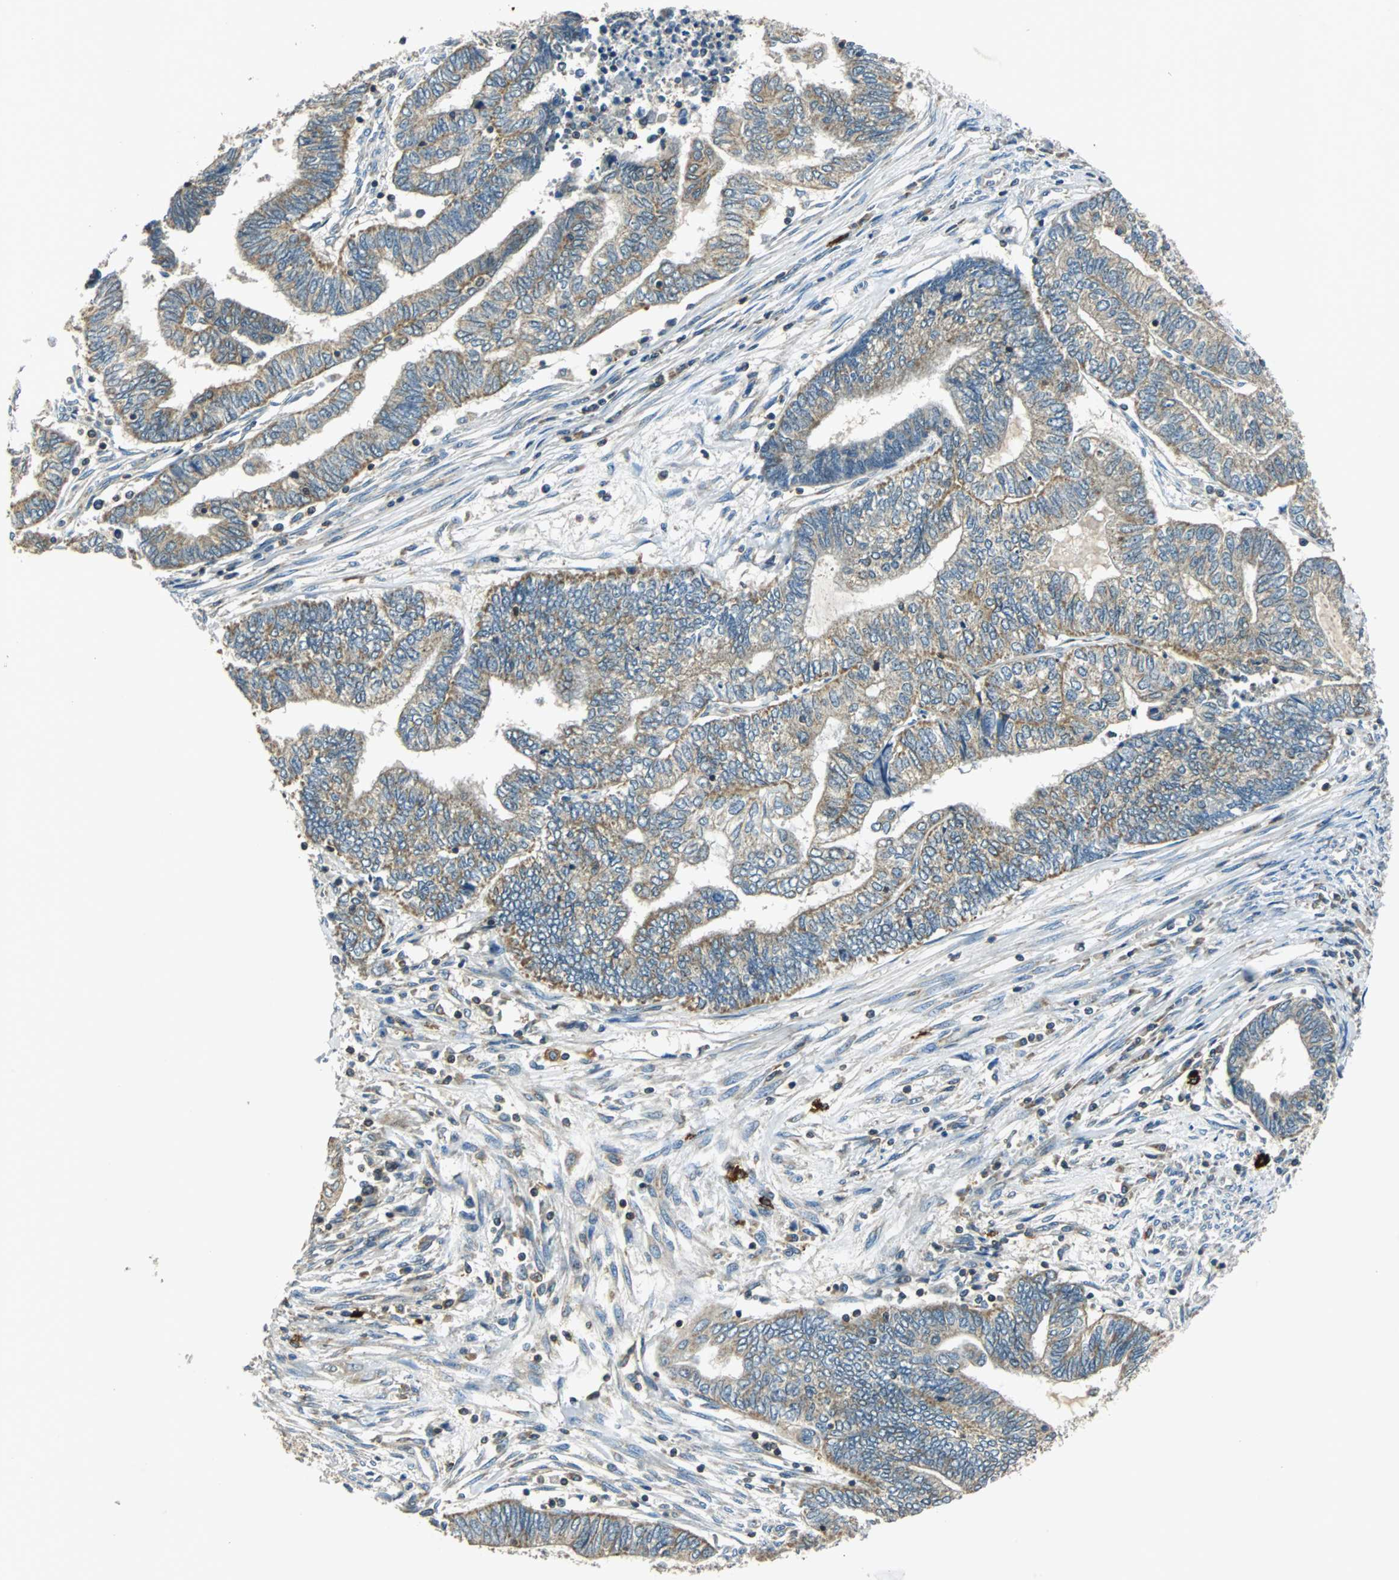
{"staining": {"intensity": "weak", "quantity": ">75%", "location": "cytoplasmic/membranous"}, "tissue": "endometrial cancer", "cell_type": "Tumor cells", "image_type": "cancer", "snomed": [{"axis": "morphology", "description": "Adenocarcinoma, NOS"}, {"axis": "topography", "description": "Uterus"}, {"axis": "topography", "description": "Endometrium"}], "caption": "Approximately >75% of tumor cells in human endometrial cancer show weak cytoplasmic/membranous protein staining as visualized by brown immunohistochemical staining.", "gene": "CPA3", "patient": {"sex": "female", "age": 70}}